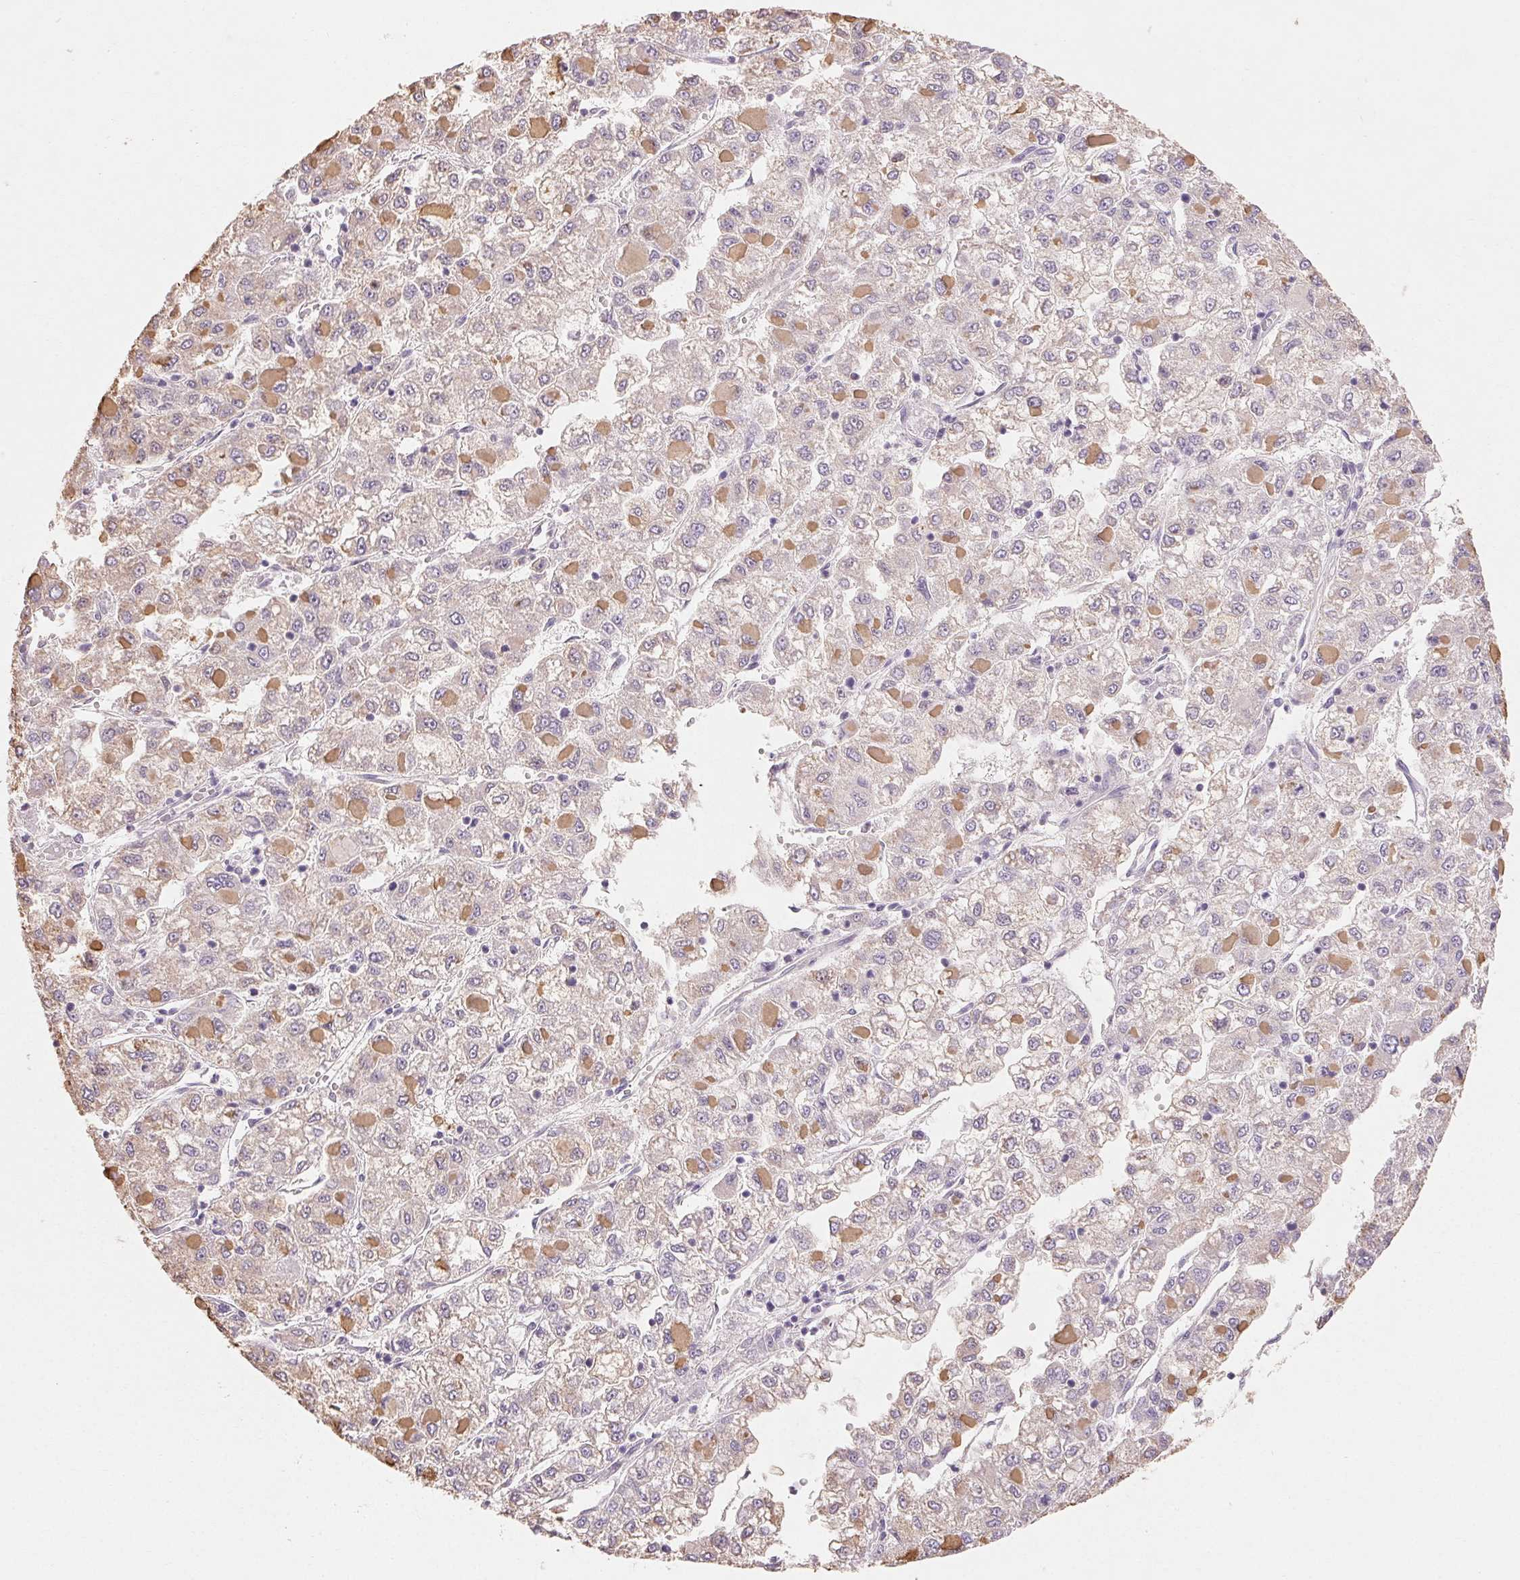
{"staining": {"intensity": "moderate", "quantity": "<25%", "location": "cytoplasmic/membranous"}, "tissue": "liver cancer", "cell_type": "Tumor cells", "image_type": "cancer", "snomed": [{"axis": "morphology", "description": "Carcinoma, Hepatocellular, NOS"}, {"axis": "topography", "description": "Liver"}], "caption": "Liver cancer stained with a protein marker reveals moderate staining in tumor cells.", "gene": "MAP7D2", "patient": {"sex": "male", "age": 40}}